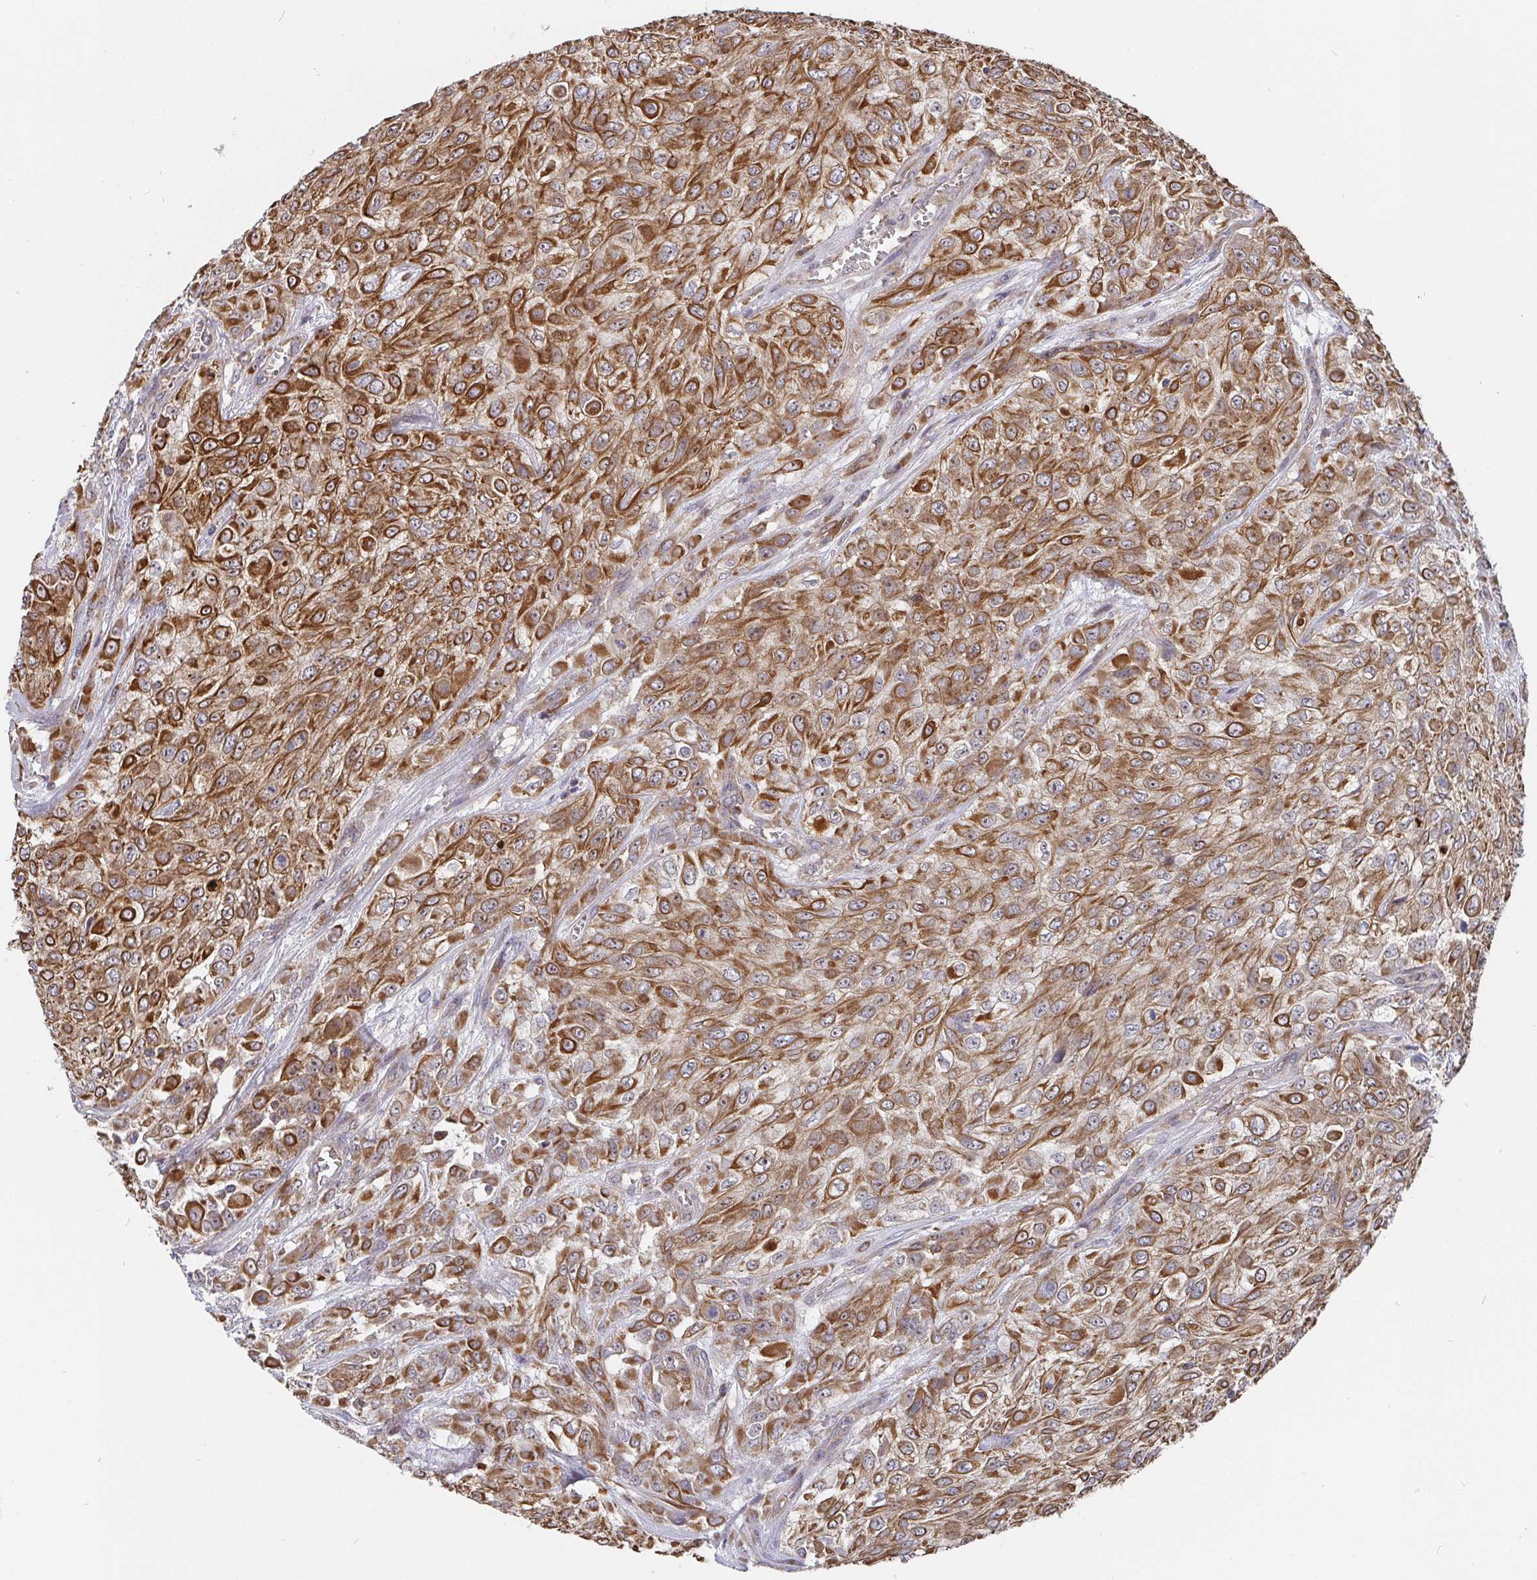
{"staining": {"intensity": "strong", "quantity": ">75%", "location": "cytoplasmic/membranous"}, "tissue": "urothelial cancer", "cell_type": "Tumor cells", "image_type": "cancer", "snomed": [{"axis": "morphology", "description": "Urothelial carcinoma, High grade"}, {"axis": "topography", "description": "Urinary bladder"}], "caption": "Strong cytoplasmic/membranous expression is seen in about >75% of tumor cells in urothelial cancer. (Brightfield microscopy of DAB IHC at high magnification).", "gene": "PDF", "patient": {"sex": "male", "age": 57}}